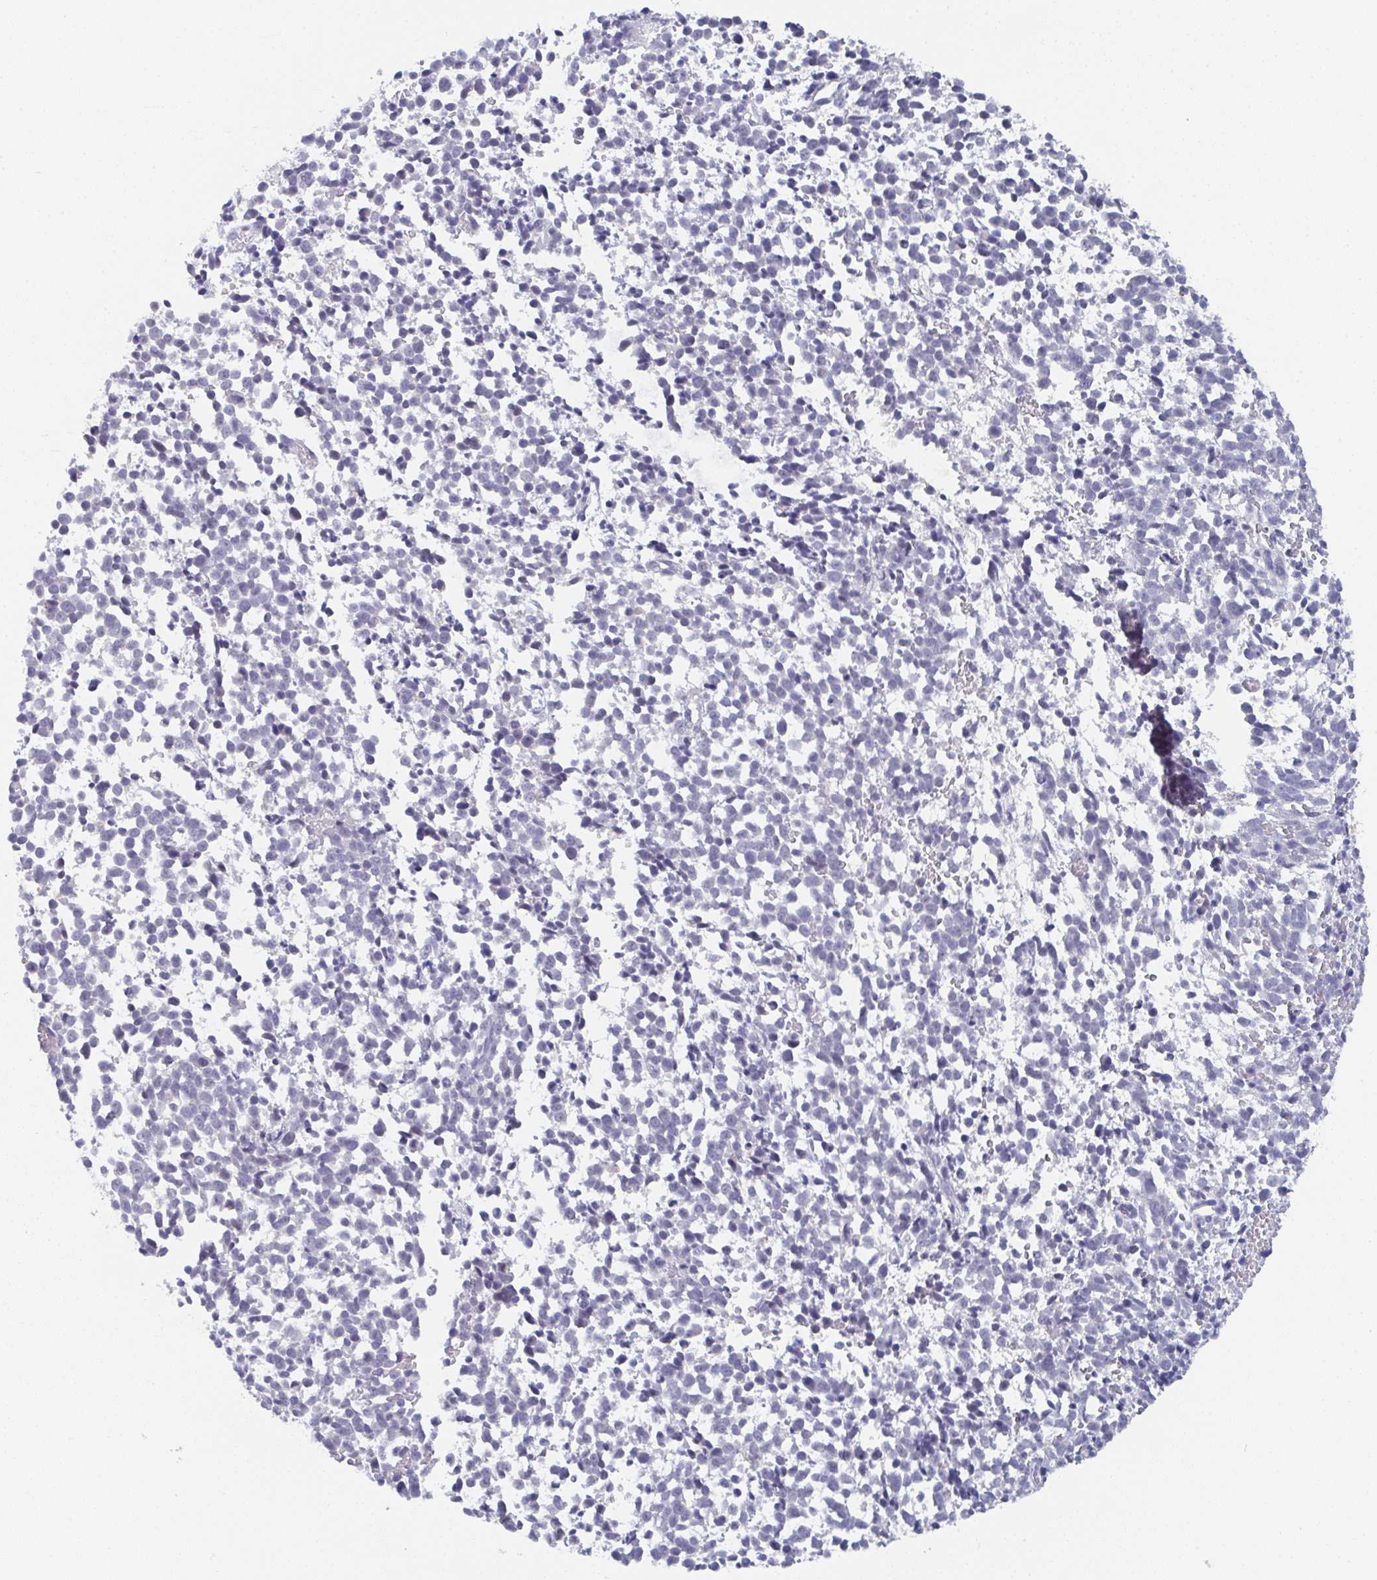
{"staining": {"intensity": "negative", "quantity": "none", "location": "none"}, "tissue": "melanoma", "cell_type": "Tumor cells", "image_type": "cancer", "snomed": [{"axis": "morphology", "description": "Malignant melanoma, NOS"}, {"axis": "topography", "description": "Skin"}], "caption": "Immunohistochemistry of malignant melanoma reveals no staining in tumor cells.", "gene": "DYDC2", "patient": {"sex": "female", "age": 70}}